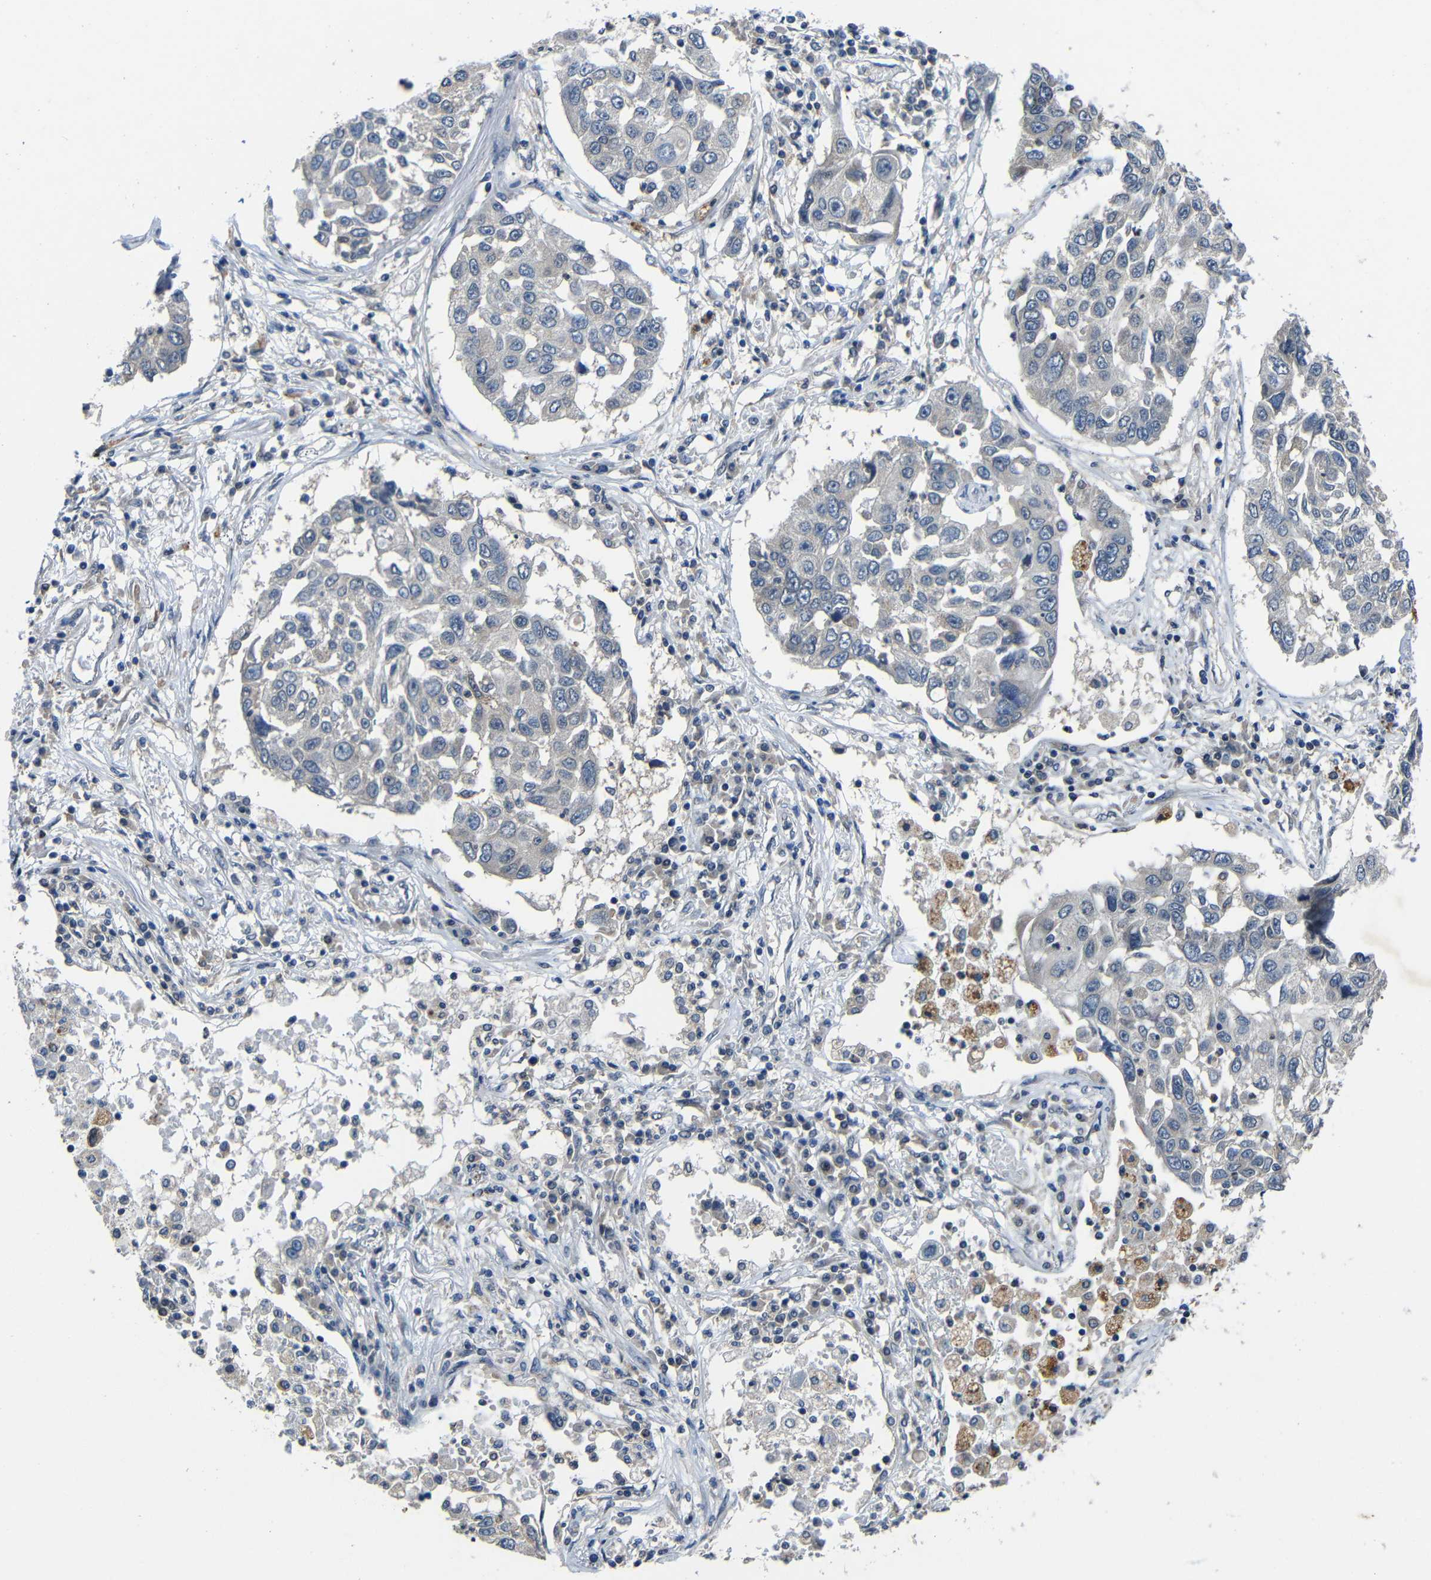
{"staining": {"intensity": "negative", "quantity": "none", "location": "none"}, "tissue": "lung cancer", "cell_type": "Tumor cells", "image_type": "cancer", "snomed": [{"axis": "morphology", "description": "Squamous cell carcinoma, NOS"}, {"axis": "topography", "description": "Lung"}], "caption": "DAB immunohistochemical staining of lung cancer (squamous cell carcinoma) exhibits no significant staining in tumor cells.", "gene": "C6orf89", "patient": {"sex": "male", "age": 71}}